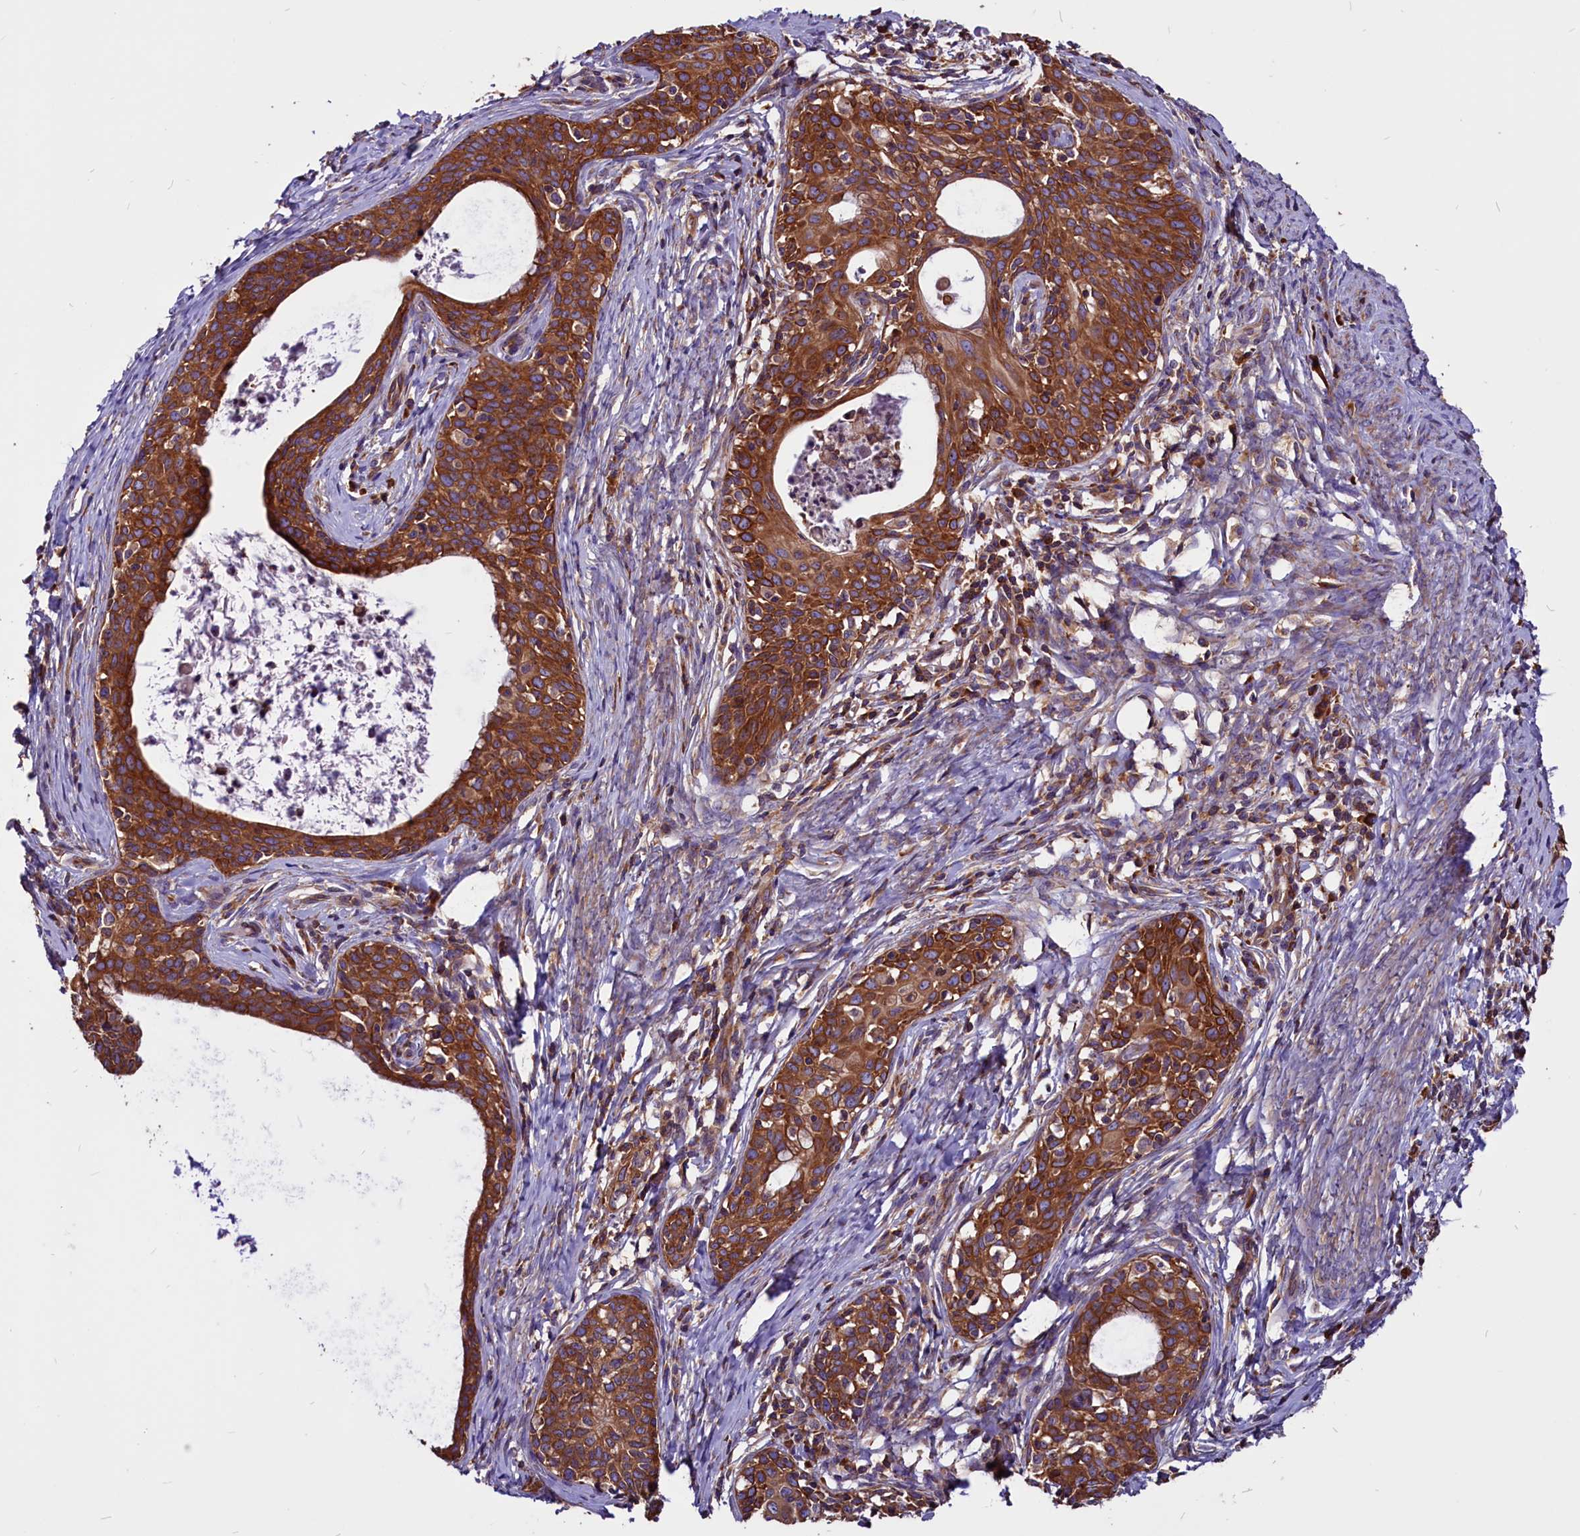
{"staining": {"intensity": "strong", "quantity": ">75%", "location": "cytoplasmic/membranous"}, "tissue": "cervical cancer", "cell_type": "Tumor cells", "image_type": "cancer", "snomed": [{"axis": "morphology", "description": "Squamous cell carcinoma, NOS"}, {"axis": "topography", "description": "Cervix"}], "caption": "Protein expression analysis of human cervical cancer (squamous cell carcinoma) reveals strong cytoplasmic/membranous expression in about >75% of tumor cells. The staining was performed using DAB (3,3'-diaminobenzidine), with brown indicating positive protein expression. Nuclei are stained blue with hematoxylin.", "gene": "EIF3G", "patient": {"sex": "female", "age": 52}}